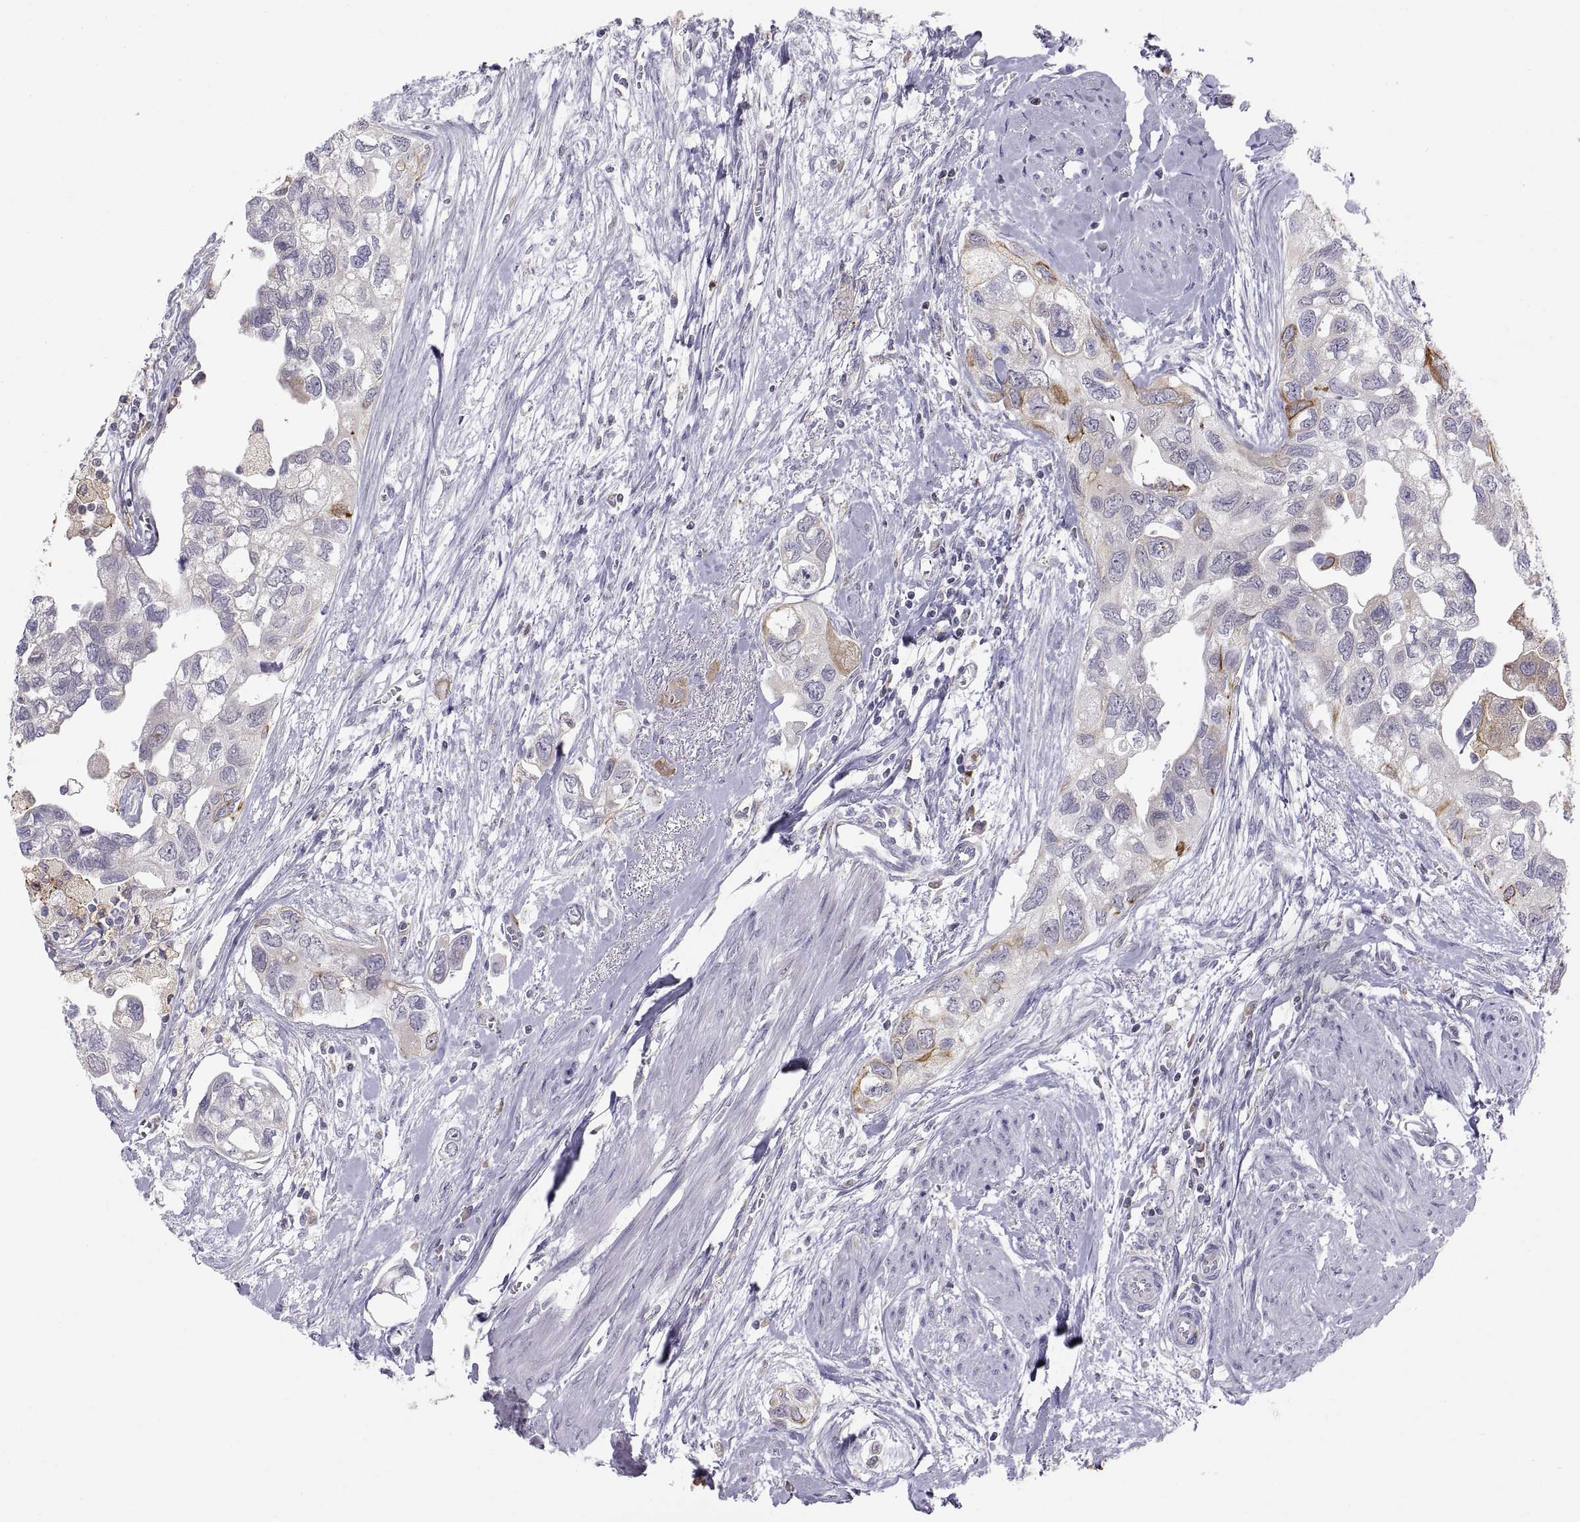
{"staining": {"intensity": "moderate", "quantity": "<25%", "location": "cytoplasmic/membranous"}, "tissue": "urothelial cancer", "cell_type": "Tumor cells", "image_type": "cancer", "snomed": [{"axis": "morphology", "description": "Urothelial carcinoma, High grade"}, {"axis": "topography", "description": "Urinary bladder"}], "caption": "Immunohistochemistry (IHC) of urothelial carcinoma (high-grade) displays low levels of moderate cytoplasmic/membranous expression in about <25% of tumor cells. Immunohistochemistry (IHC) stains the protein of interest in brown and the nuclei are stained blue.", "gene": "ERO1A", "patient": {"sex": "male", "age": 59}}